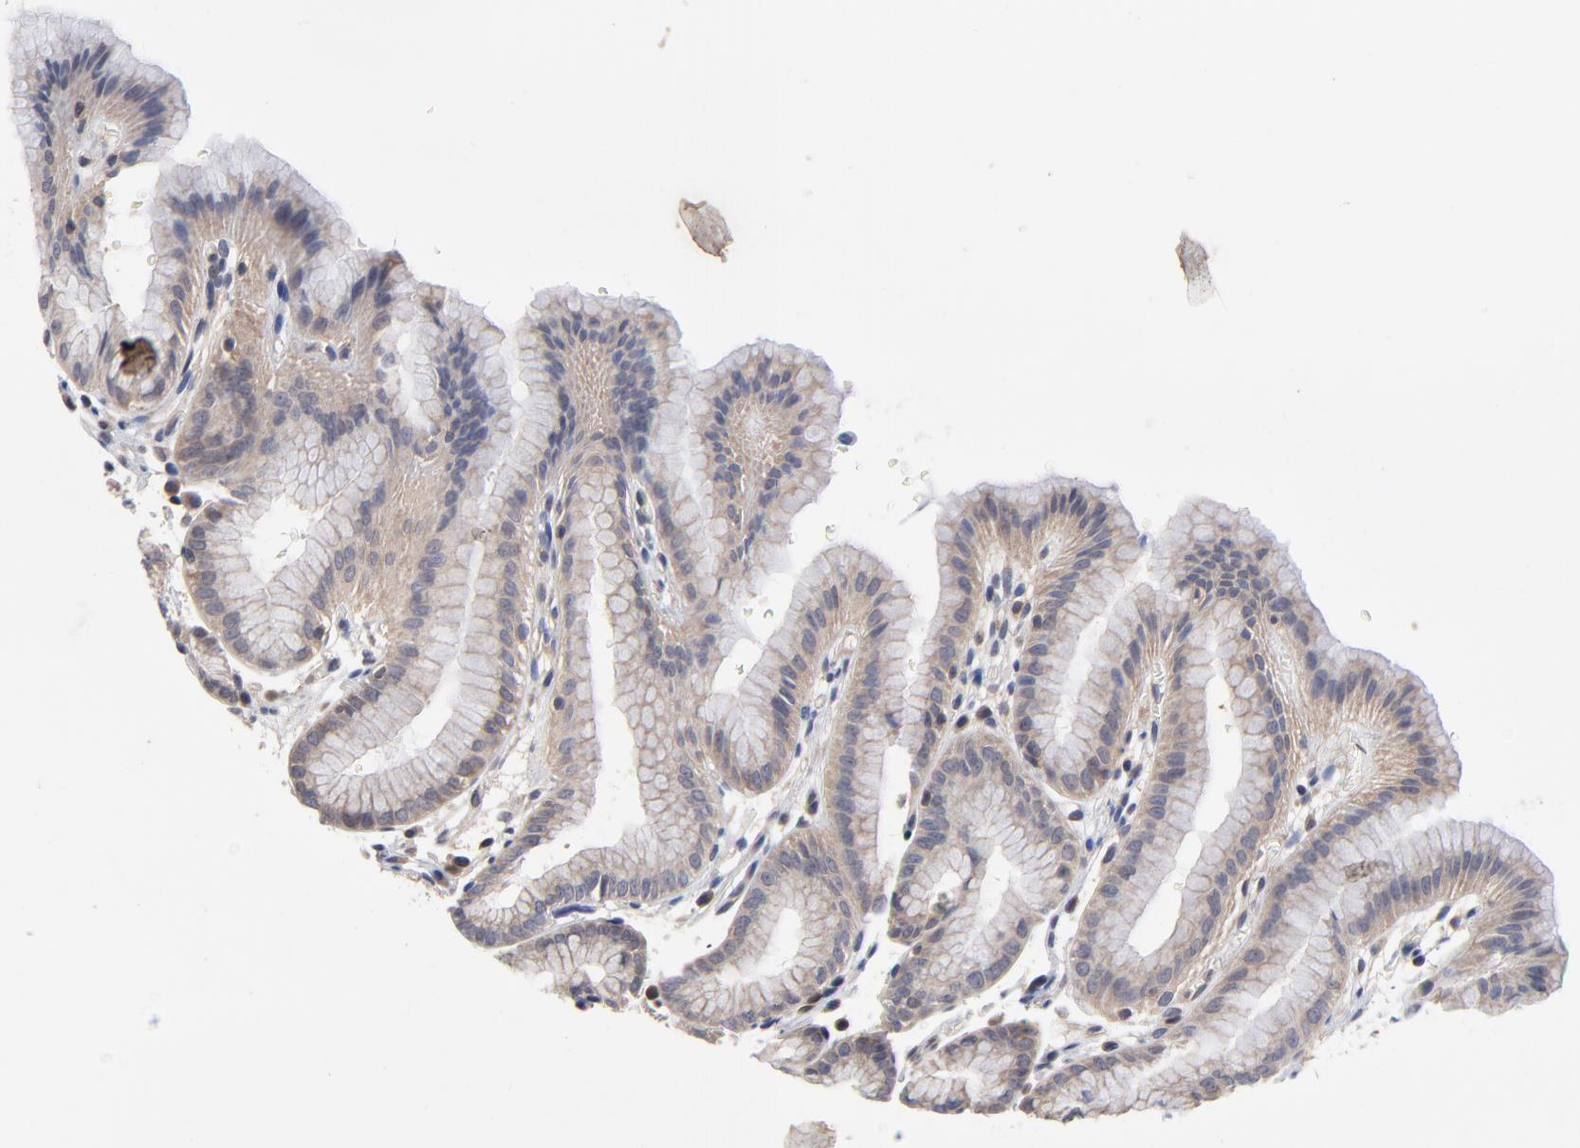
{"staining": {"intensity": "moderate", "quantity": "25%-75%", "location": "cytoplasmic/membranous,nuclear"}, "tissue": "stomach", "cell_type": "Glandular cells", "image_type": "normal", "snomed": [{"axis": "morphology", "description": "Normal tissue, NOS"}, {"axis": "topography", "description": "Stomach"}], "caption": "The photomicrograph exhibits a brown stain indicating the presence of a protein in the cytoplasmic/membranous,nuclear of glandular cells in stomach. (DAB (3,3'-diaminobenzidine) = brown stain, brightfield microscopy at high magnification).", "gene": "PCMT1", "patient": {"sex": "male", "age": 42}}